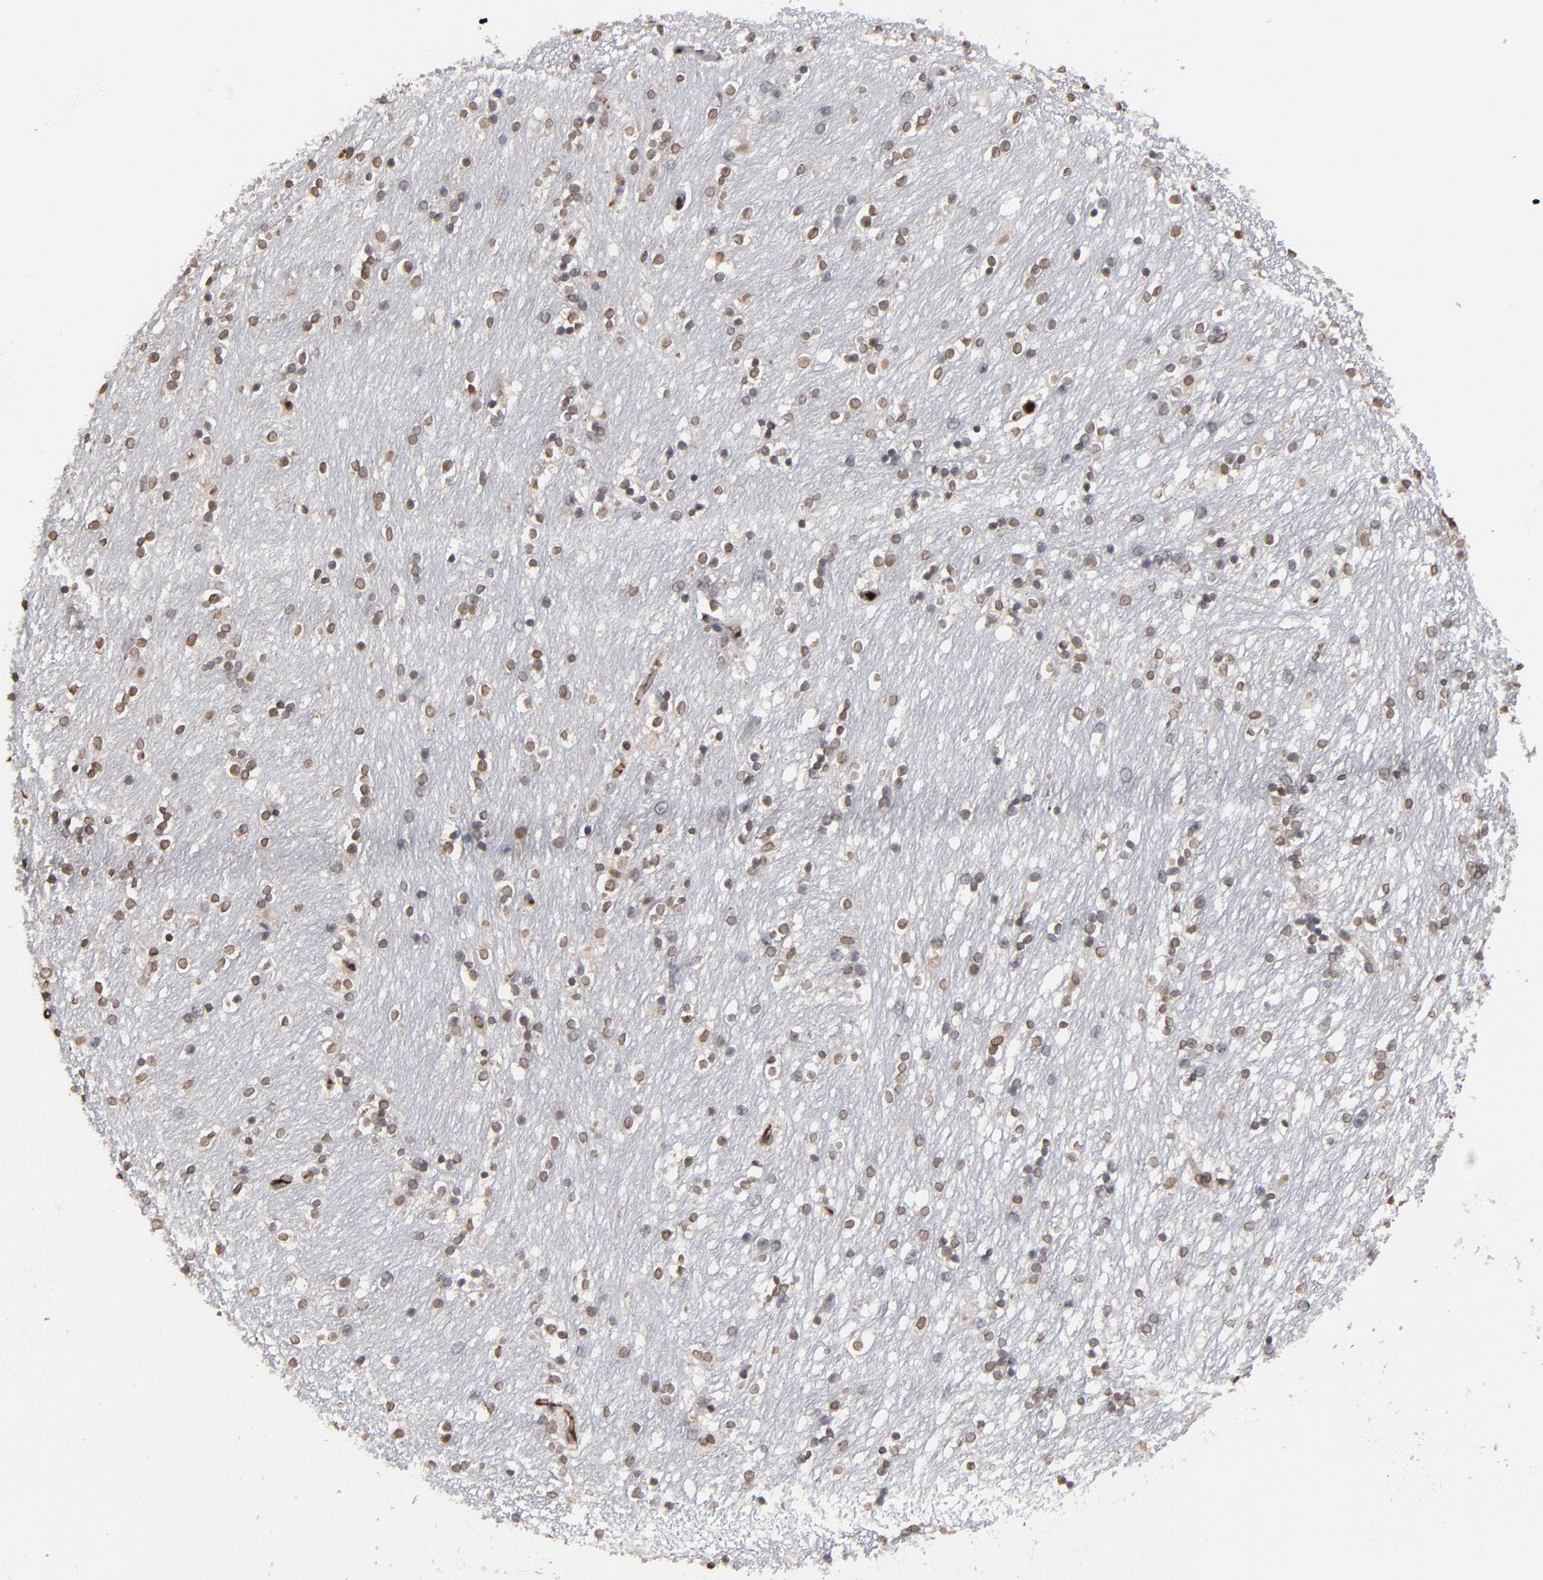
{"staining": {"intensity": "moderate", "quantity": ">75%", "location": "nuclear"}, "tissue": "caudate", "cell_type": "Glial cells", "image_type": "normal", "snomed": [{"axis": "morphology", "description": "Normal tissue, NOS"}, {"axis": "topography", "description": "Lateral ventricle wall"}], "caption": "Immunohistochemistry (IHC) photomicrograph of unremarkable caudate stained for a protein (brown), which reveals medium levels of moderate nuclear positivity in about >75% of glial cells.", "gene": "BAZ1A", "patient": {"sex": "female", "age": 54}}